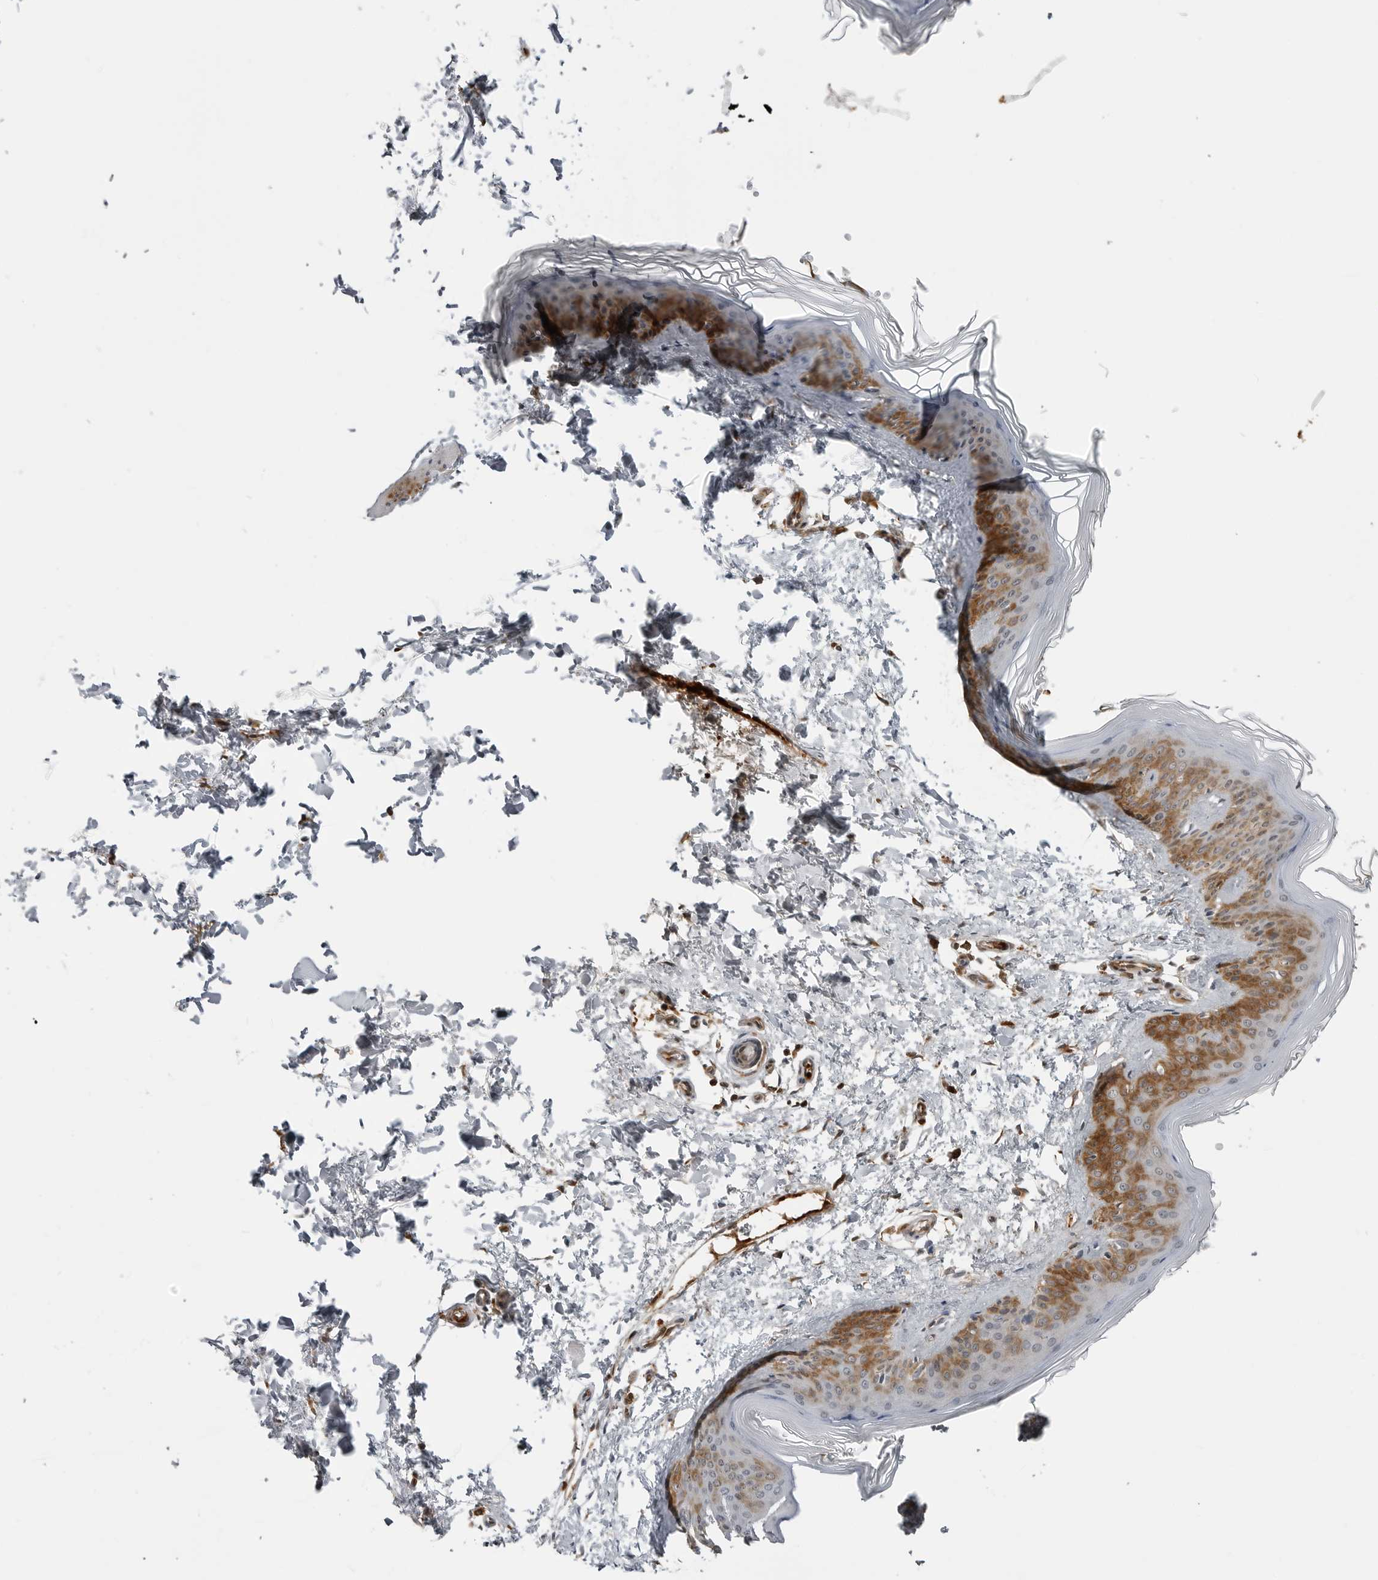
{"staining": {"intensity": "weak", "quantity": "25%-75%", "location": "cytoplasmic/membranous,nuclear"}, "tissue": "skin", "cell_type": "Fibroblasts", "image_type": "normal", "snomed": [{"axis": "morphology", "description": "Normal tissue, NOS"}, {"axis": "topography", "description": "Skin"}], "caption": "Immunohistochemistry histopathology image of benign skin: human skin stained using immunohistochemistry reveals low levels of weak protein expression localized specifically in the cytoplasmic/membranous,nuclear of fibroblasts, appearing as a cytoplasmic/membranous,nuclear brown color.", "gene": "CXCR5", "patient": {"sex": "female", "age": 27}}